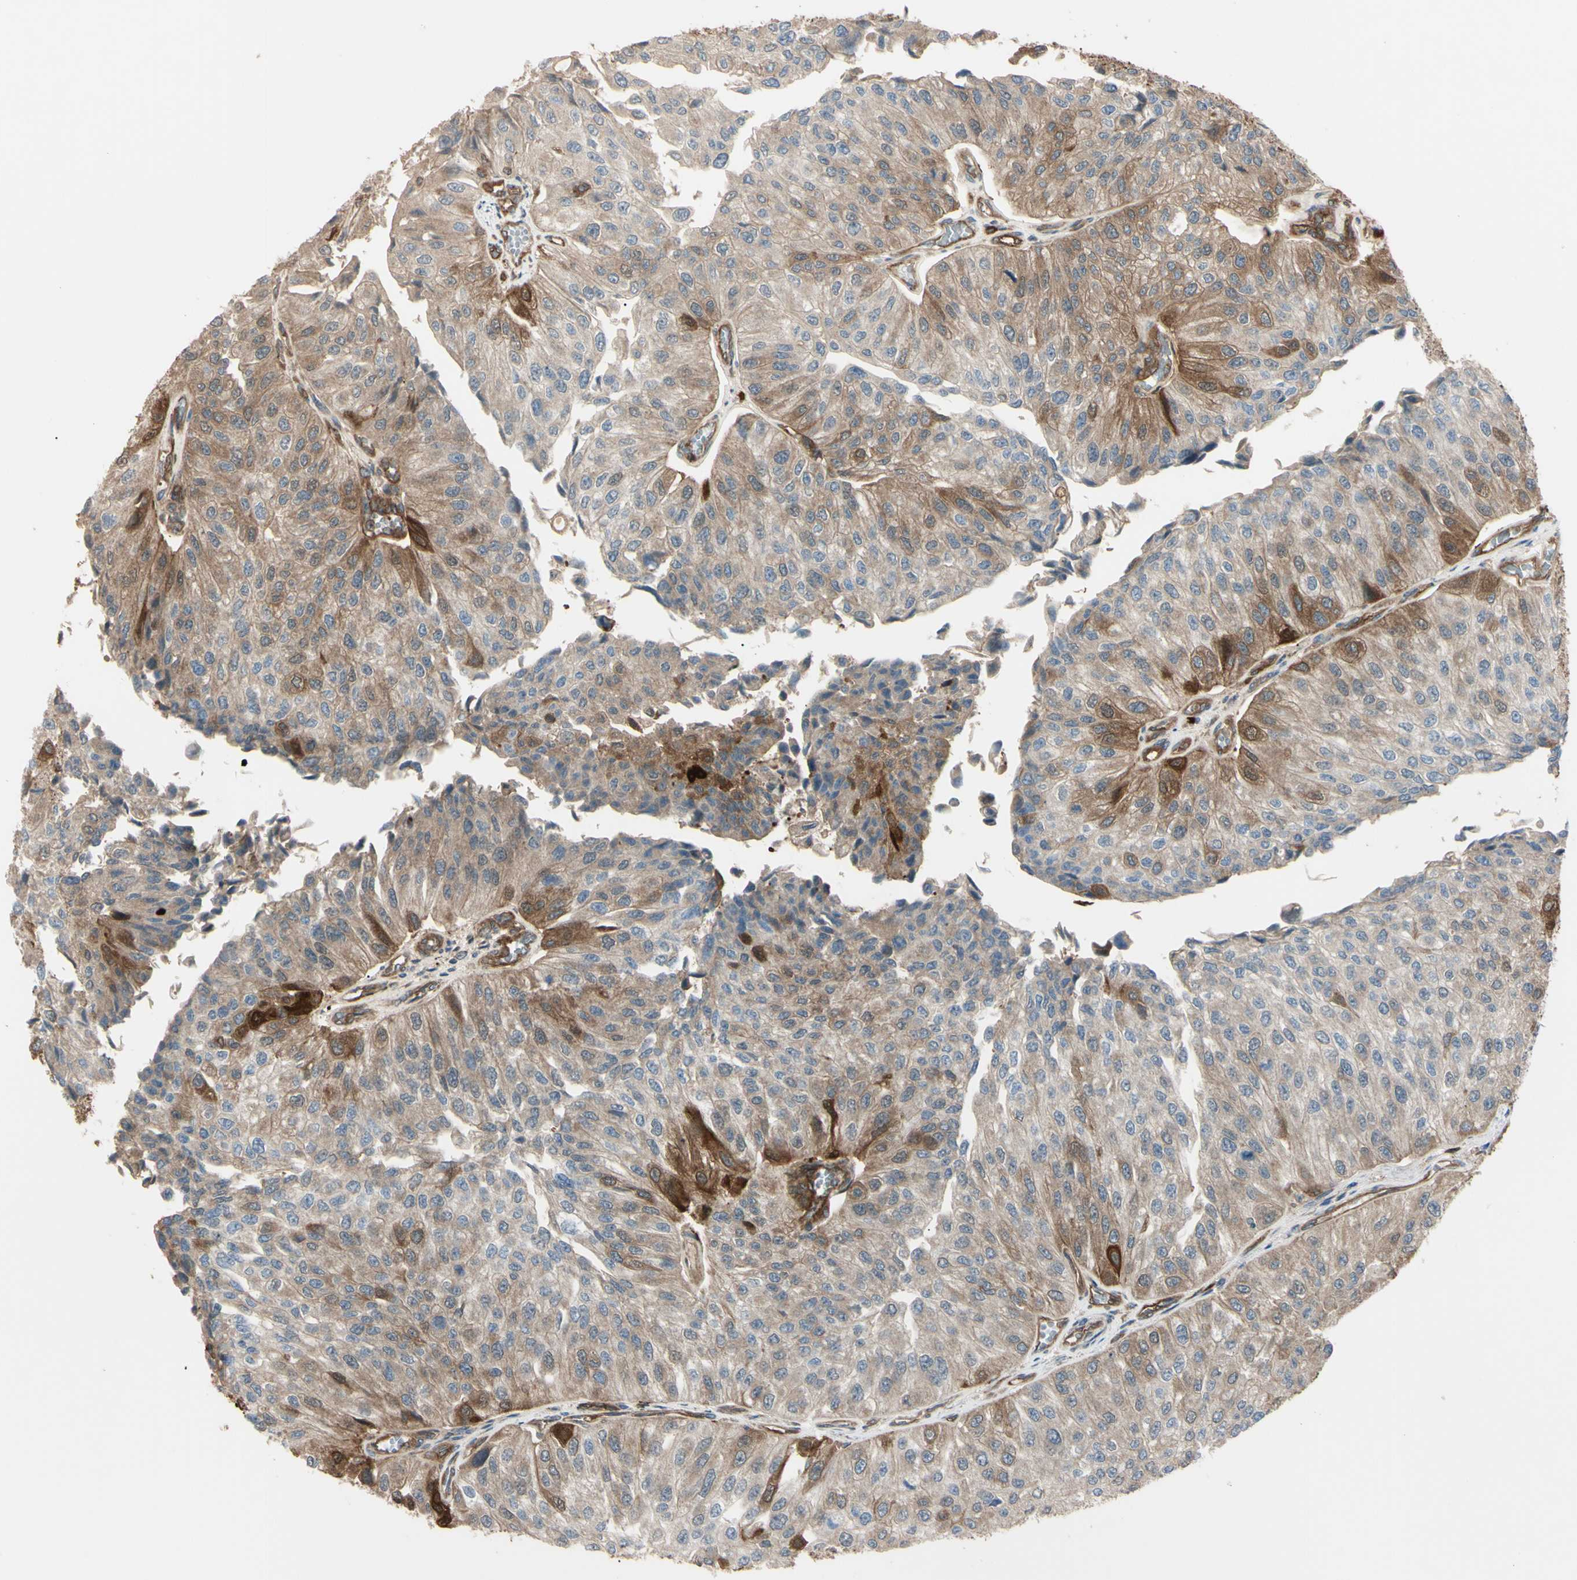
{"staining": {"intensity": "moderate", "quantity": ">75%", "location": "cytoplasmic/membranous"}, "tissue": "urothelial cancer", "cell_type": "Tumor cells", "image_type": "cancer", "snomed": [{"axis": "morphology", "description": "Urothelial carcinoma, High grade"}, {"axis": "topography", "description": "Kidney"}, {"axis": "topography", "description": "Urinary bladder"}], "caption": "Protein positivity by IHC exhibits moderate cytoplasmic/membranous staining in approximately >75% of tumor cells in urothelial cancer. The staining was performed using DAB to visualize the protein expression in brown, while the nuclei were stained in blue with hematoxylin (Magnification: 20x).", "gene": "PTPN12", "patient": {"sex": "male", "age": 77}}